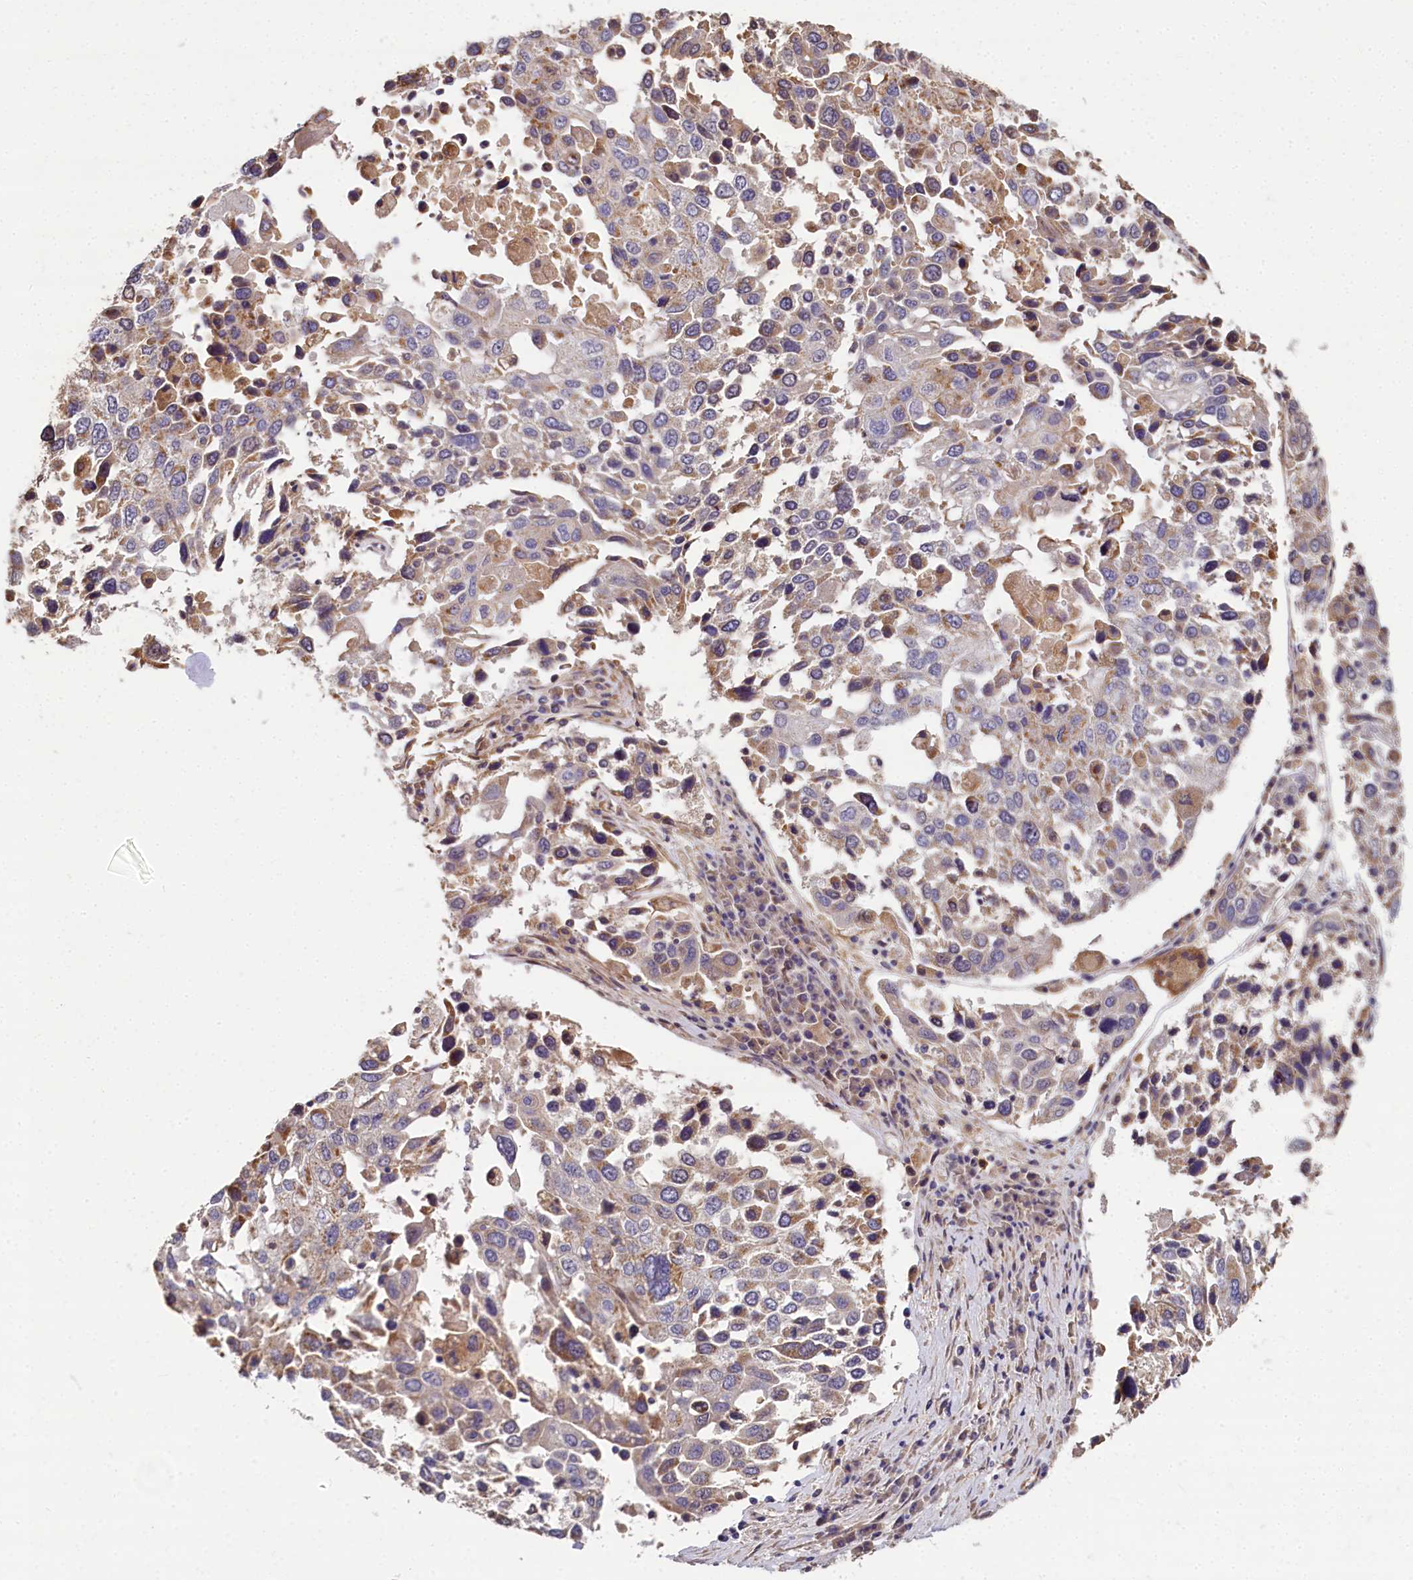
{"staining": {"intensity": "moderate", "quantity": "25%-75%", "location": "cytoplasmic/membranous"}, "tissue": "lung cancer", "cell_type": "Tumor cells", "image_type": "cancer", "snomed": [{"axis": "morphology", "description": "Squamous cell carcinoma, NOS"}, {"axis": "topography", "description": "Lung"}], "caption": "Lung squamous cell carcinoma stained for a protein (brown) reveals moderate cytoplasmic/membranous positive positivity in about 25%-75% of tumor cells.", "gene": "SPRYD3", "patient": {"sex": "male", "age": 65}}